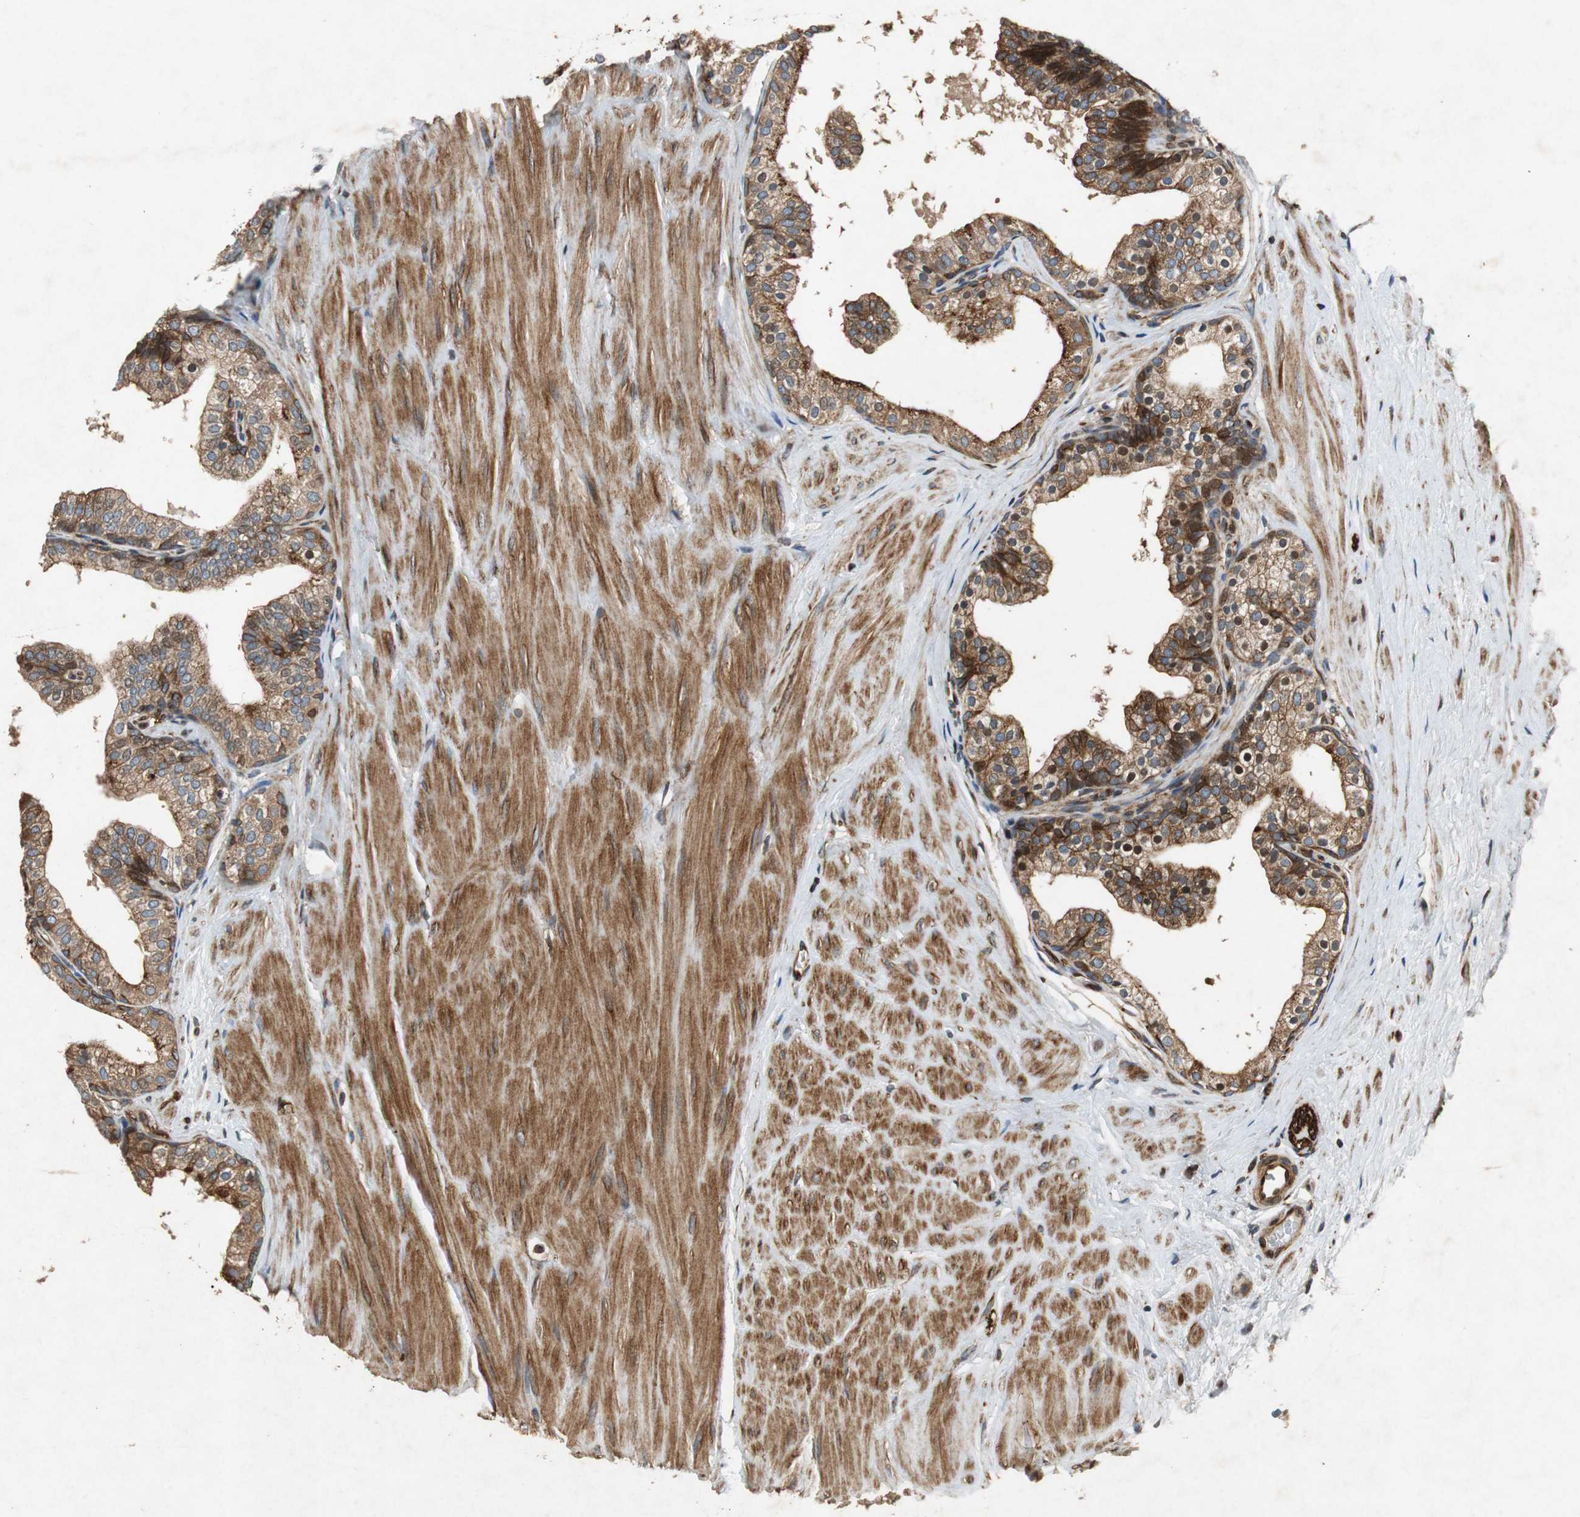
{"staining": {"intensity": "moderate", "quantity": "25%-75%", "location": "cytoplasmic/membranous,nuclear"}, "tissue": "prostate", "cell_type": "Glandular cells", "image_type": "normal", "snomed": [{"axis": "morphology", "description": "Normal tissue, NOS"}, {"axis": "topography", "description": "Prostate"}], "caption": "Immunohistochemical staining of normal human prostate demonstrates 25%-75% levels of moderate cytoplasmic/membranous,nuclear protein expression in approximately 25%-75% of glandular cells. Immunohistochemistry stains the protein of interest in brown and the nuclei are stained blue.", "gene": "TUBA4A", "patient": {"sex": "male", "age": 60}}